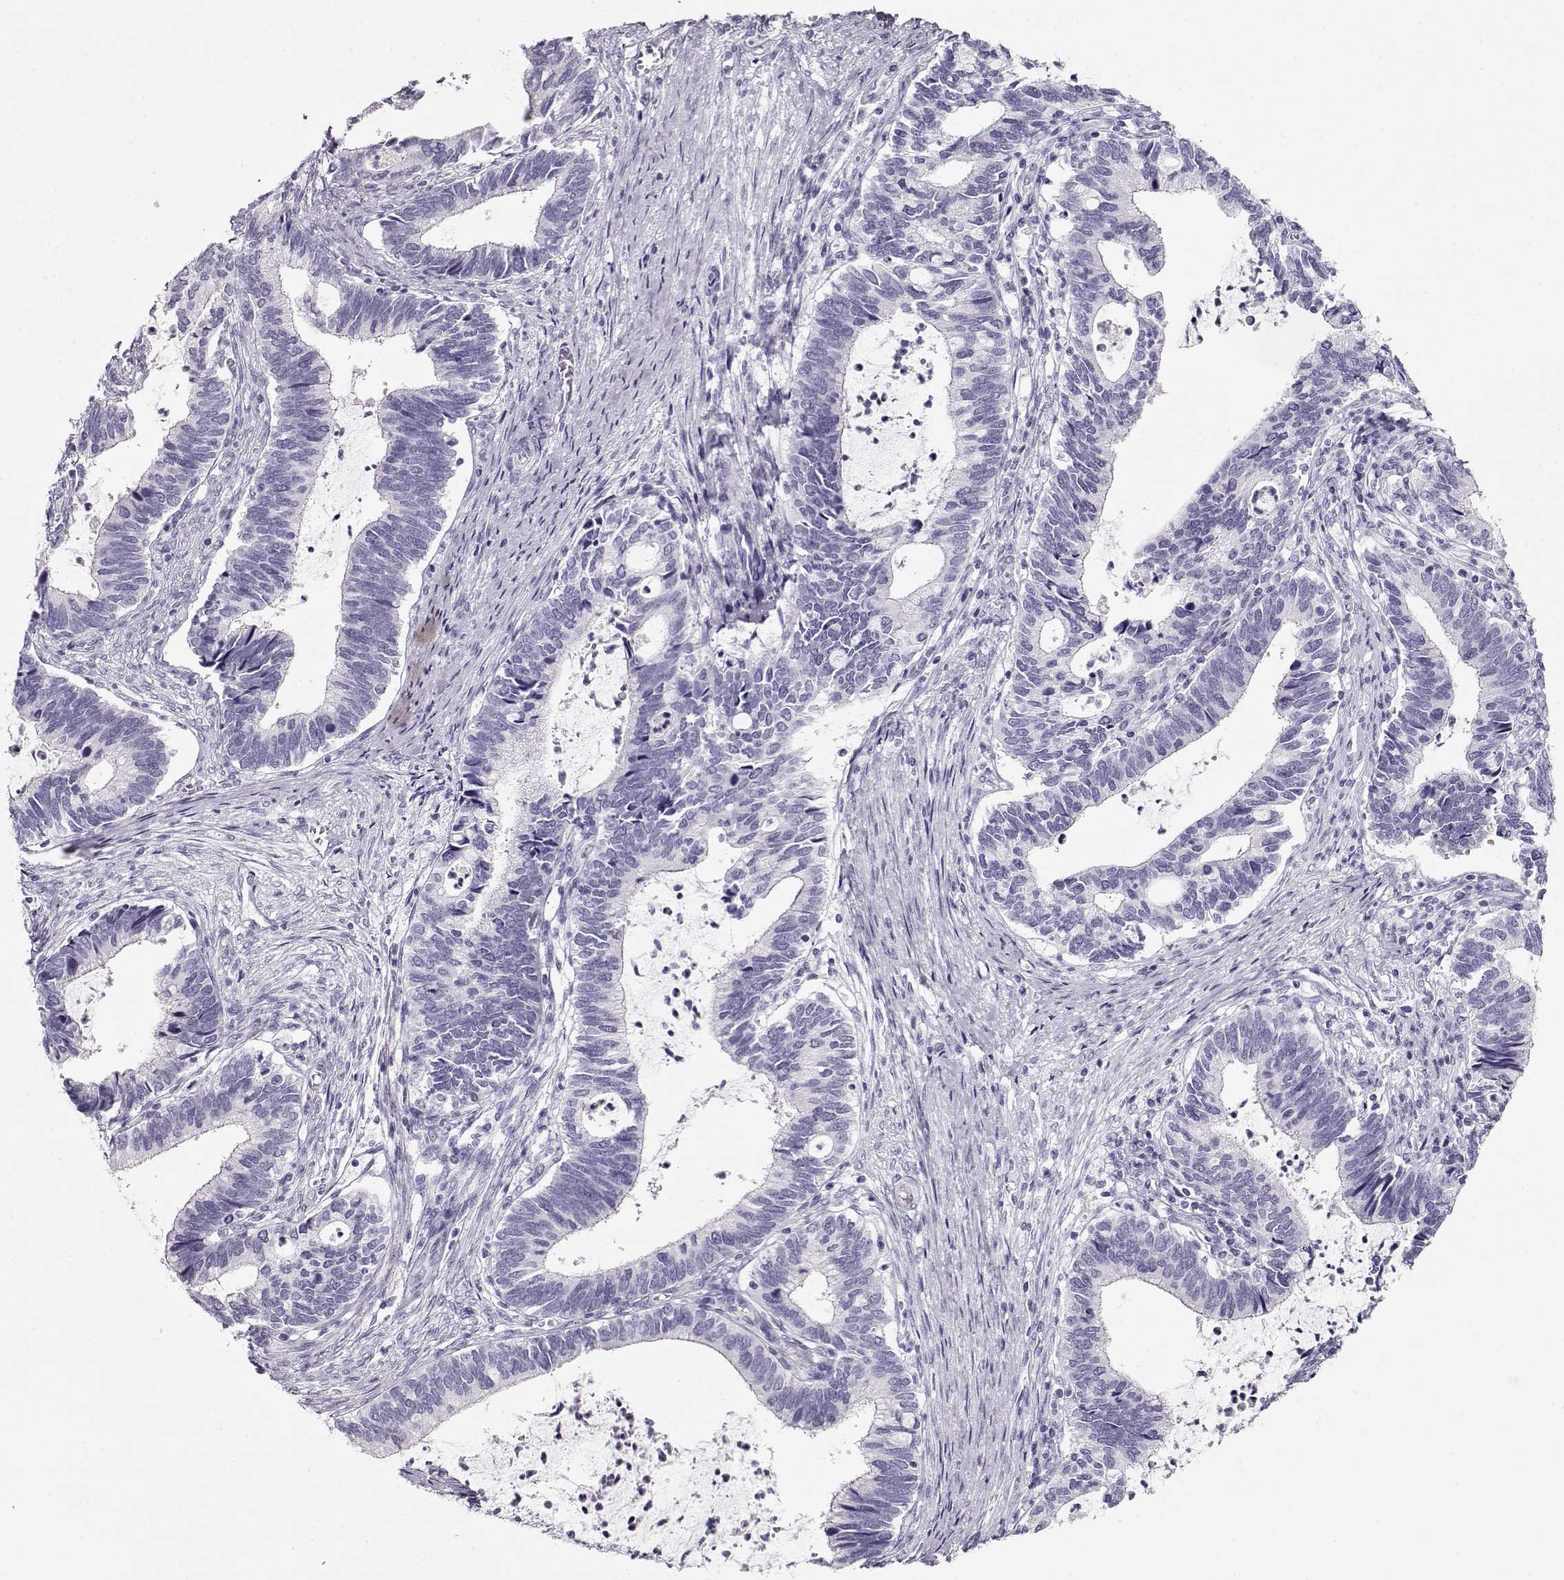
{"staining": {"intensity": "negative", "quantity": "none", "location": "none"}, "tissue": "cervical cancer", "cell_type": "Tumor cells", "image_type": "cancer", "snomed": [{"axis": "morphology", "description": "Adenocarcinoma, NOS"}, {"axis": "topography", "description": "Cervix"}], "caption": "Human adenocarcinoma (cervical) stained for a protein using immunohistochemistry displays no expression in tumor cells.", "gene": "ACTN2", "patient": {"sex": "female", "age": 42}}